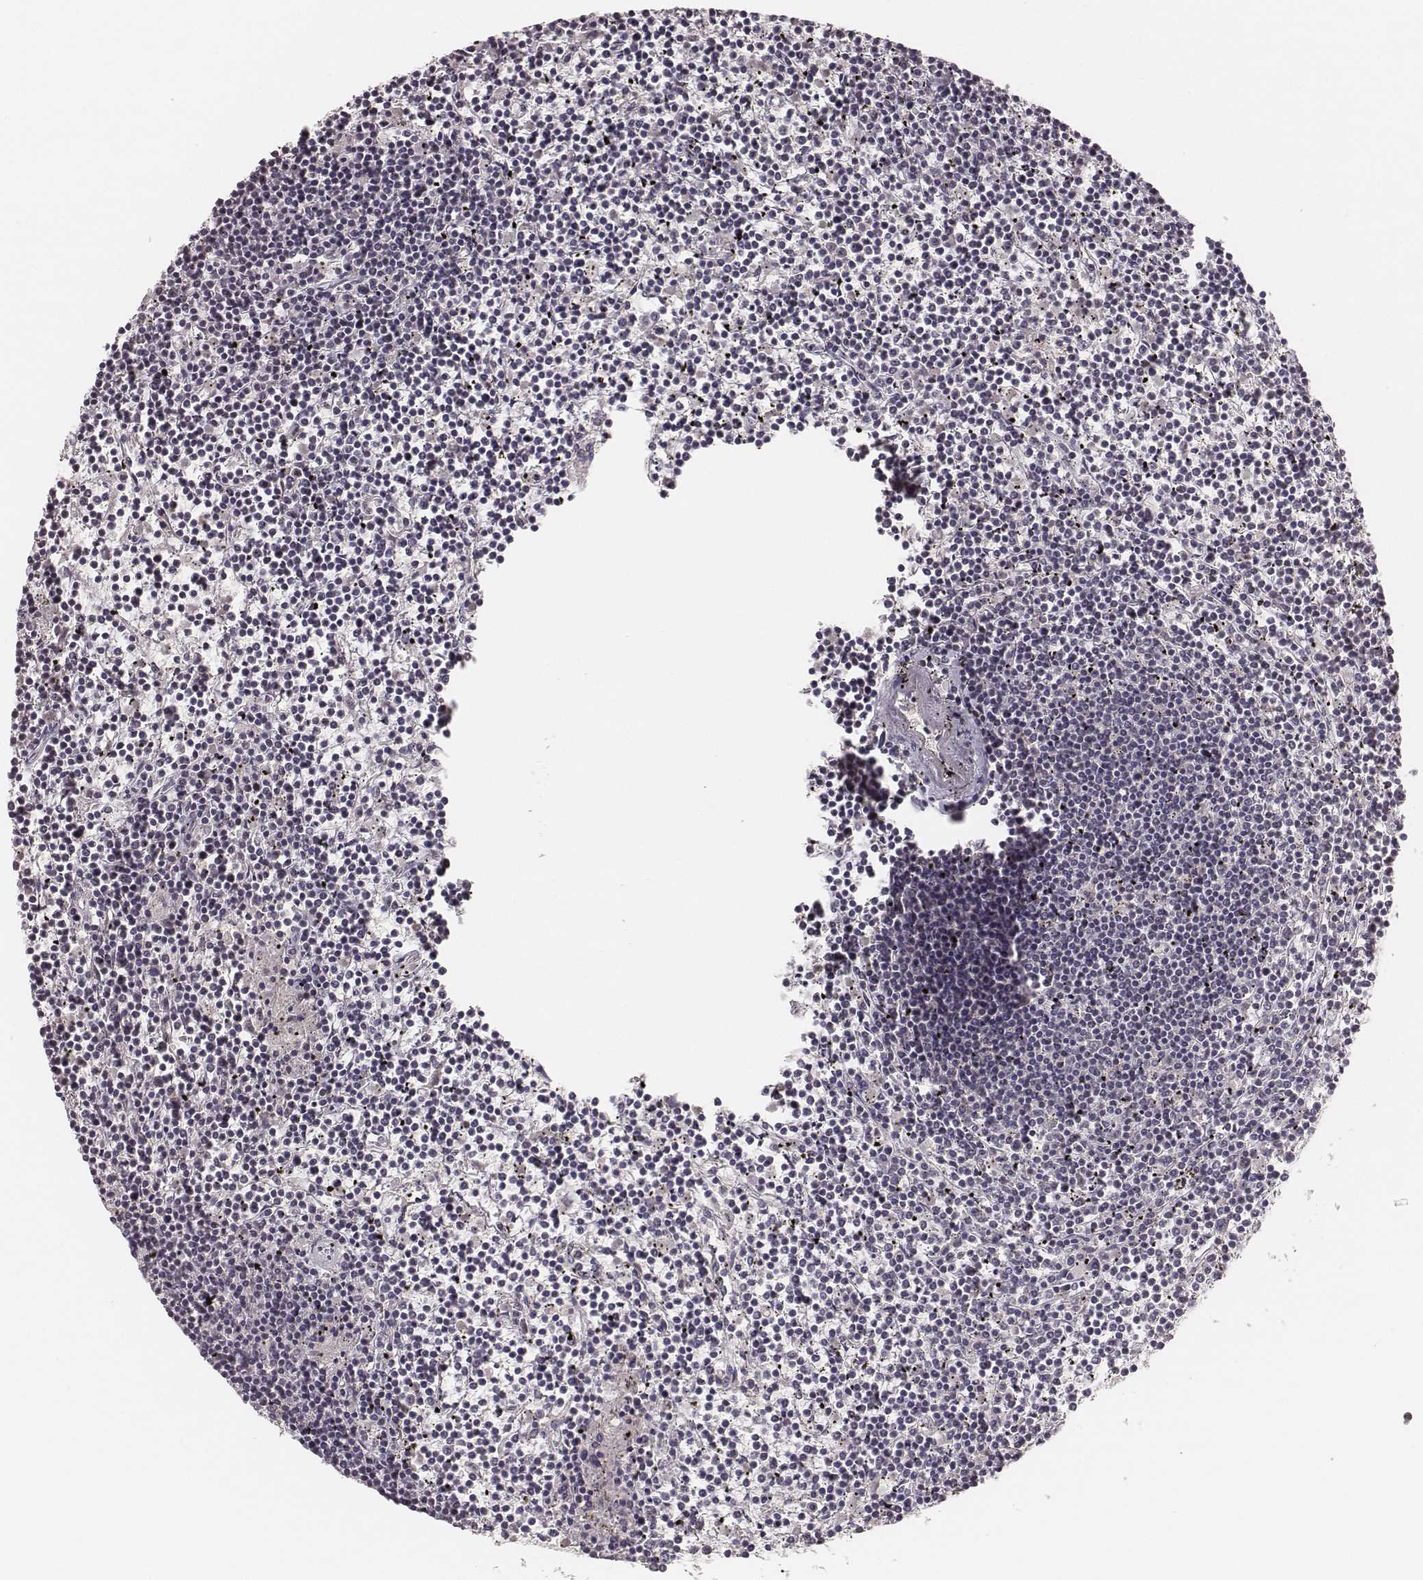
{"staining": {"intensity": "negative", "quantity": "none", "location": "none"}, "tissue": "lymphoma", "cell_type": "Tumor cells", "image_type": "cancer", "snomed": [{"axis": "morphology", "description": "Malignant lymphoma, non-Hodgkin's type, Low grade"}, {"axis": "topography", "description": "Spleen"}], "caption": "High magnification brightfield microscopy of lymphoma stained with DAB (3,3'-diaminobenzidine) (brown) and counterstained with hematoxylin (blue): tumor cells show no significant staining. (Brightfield microscopy of DAB IHC at high magnification).", "gene": "LY6K", "patient": {"sex": "female", "age": 19}}